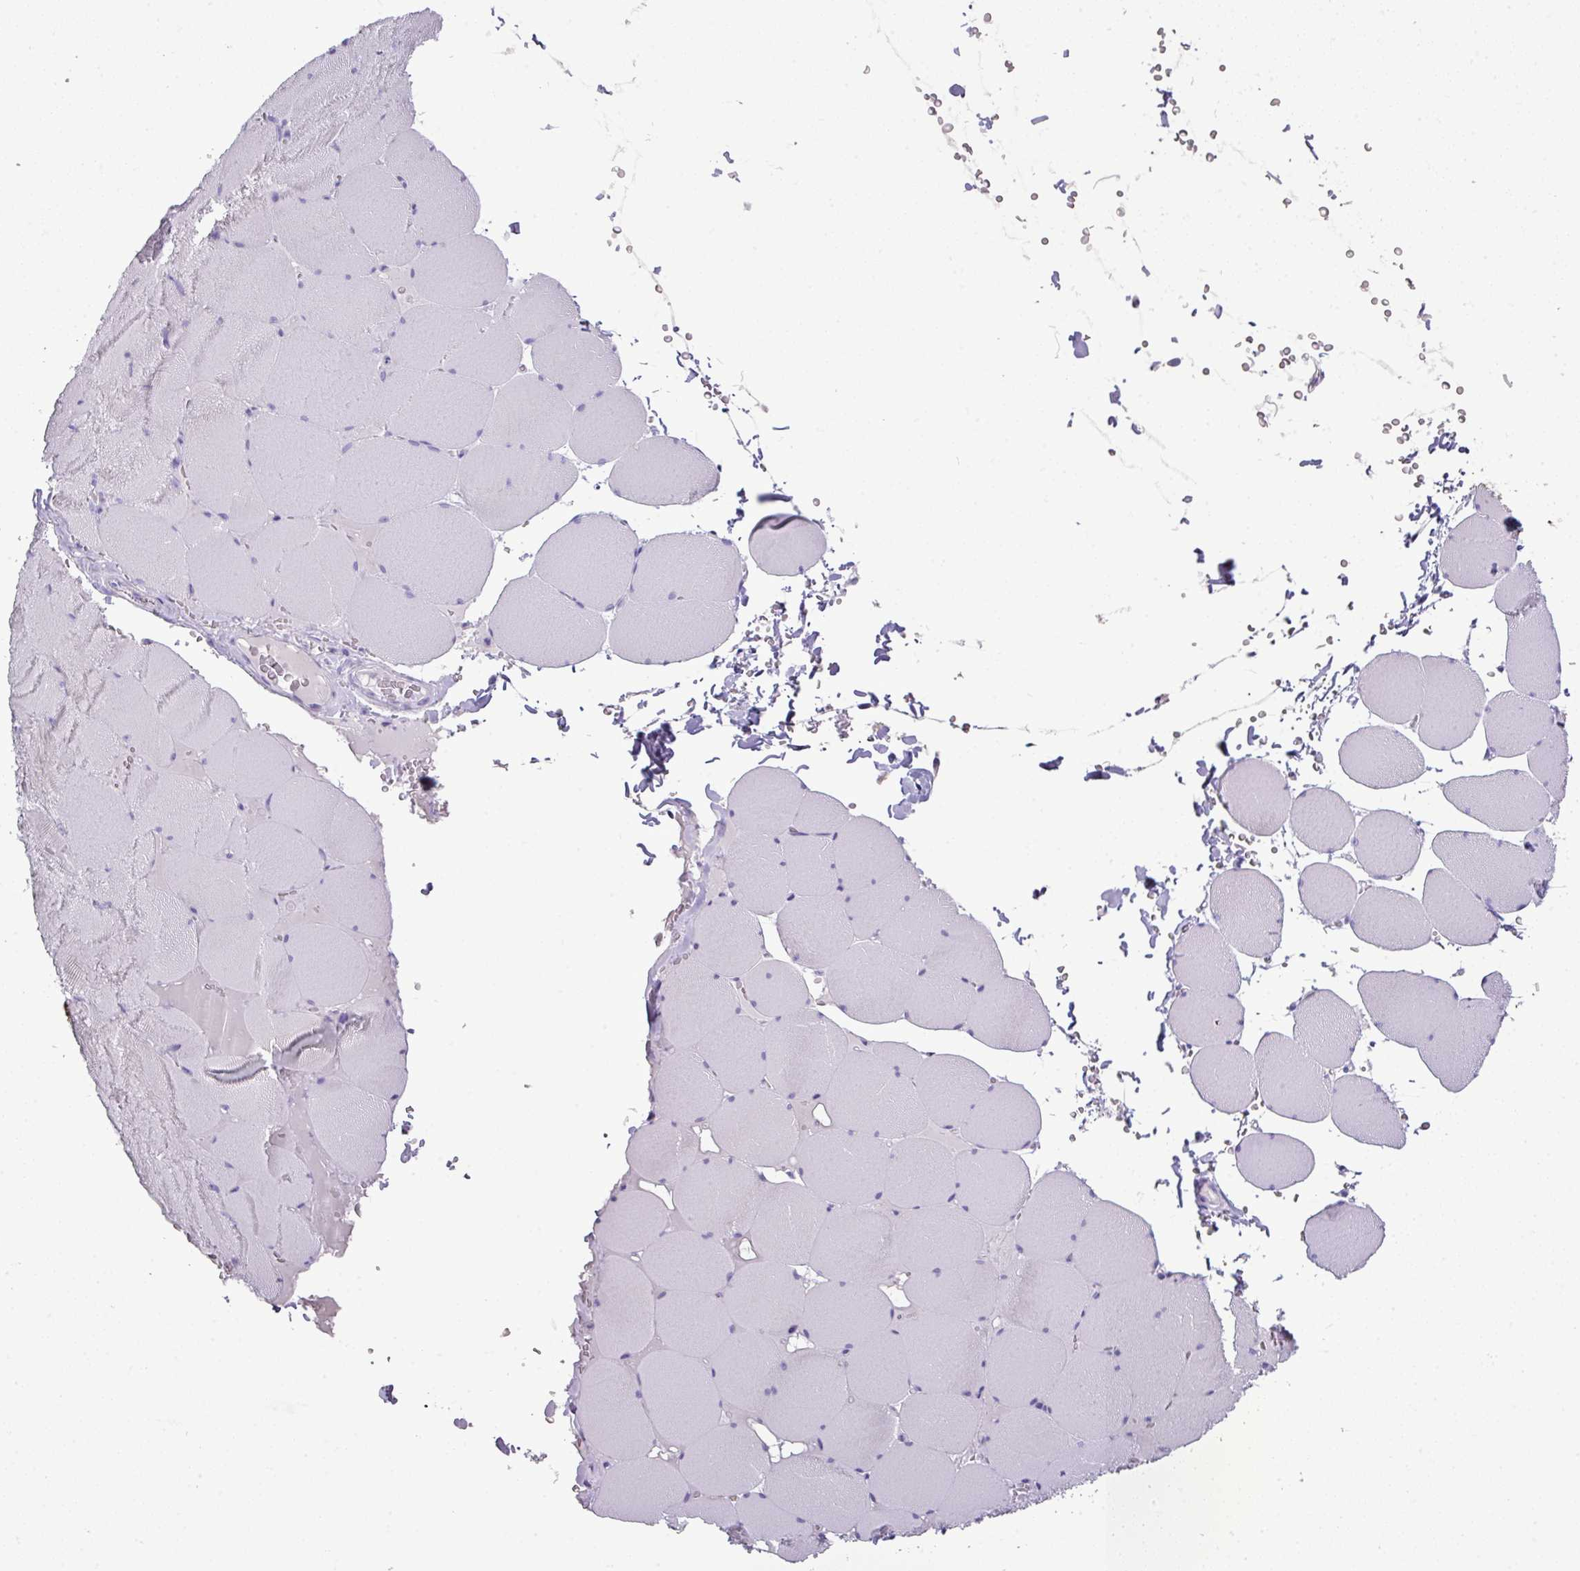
{"staining": {"intensity": "negative", "quantity": "none", "location": "none"}, "tissue": "skeletal muscle", "cell_type": "Myocytes", "image_type": "normal", "snomed": [{"axis": "morphology", "description": "Normal tissue, NOS"}, {"axis": "topography", "description": "Skeletal muscle"}, {"axis": "topography", "description": "Head-Neck"}], "caption": "The image demonstrates no significant positivity in myocytes of skeletal muscle. (DAB (3,3'-diaminobenzidine) IHC visualized using brightfield microscopy, high magnification).", "gene": "GSTA1", "patient": {"sex": "male", "age": 66}}